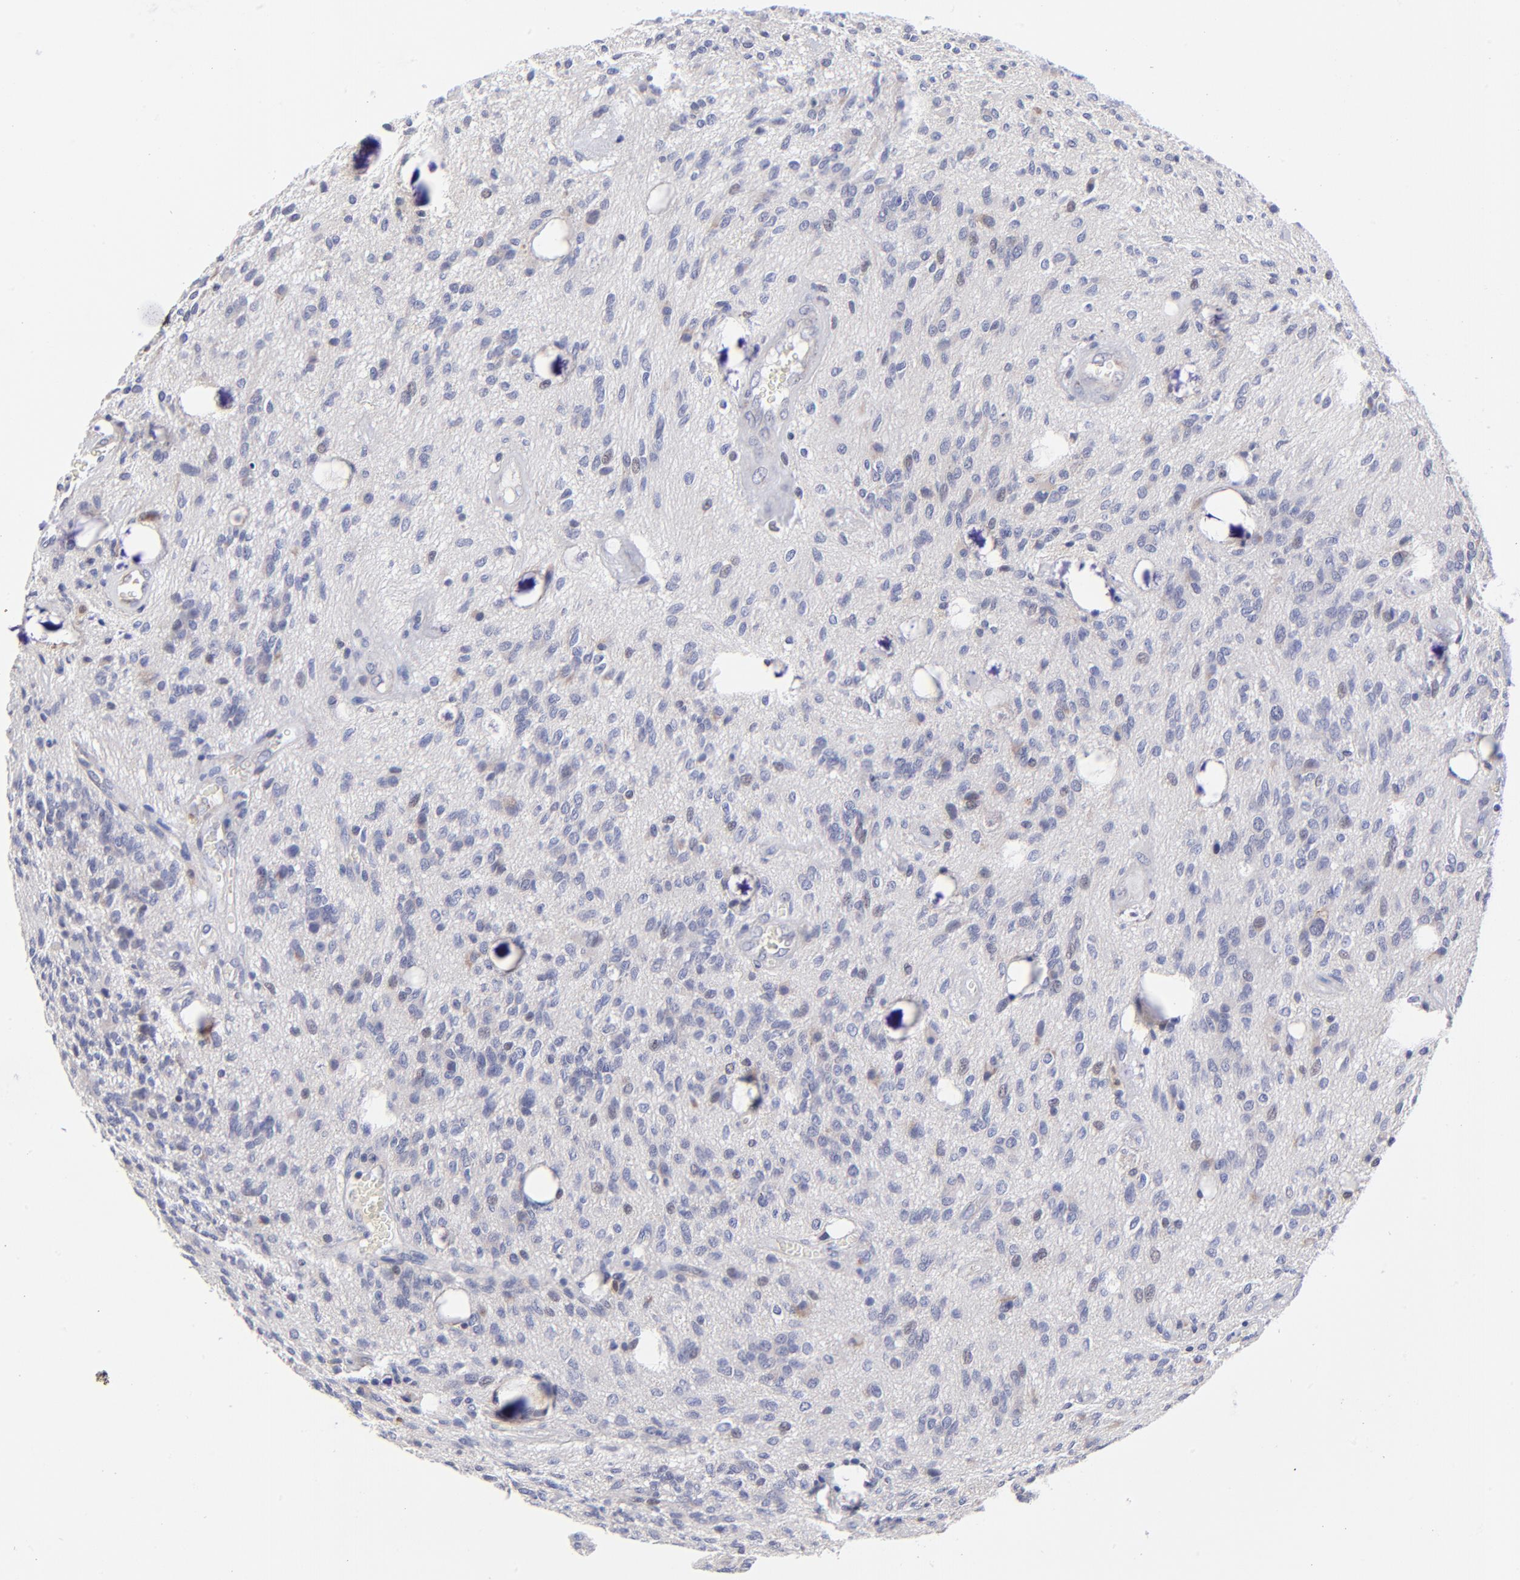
{"staining": {"intensity": "negative", "quantity": "none", "location": "none"}, "tissue": "glioma", "cell_type": "Tumor cells", "image_type": "cancer", "snomed": [{"axis": "morphology", "description": "Glioma, malignant, Low grade"}, {"axis": "topography", "description": "Brain"}], "caption": "This is an IHC image of human low-grade glioma (malignant). There is no staining in tumor cells.", "gene": "FBXL12", "patient": {"sex": "female", "age": 15}}